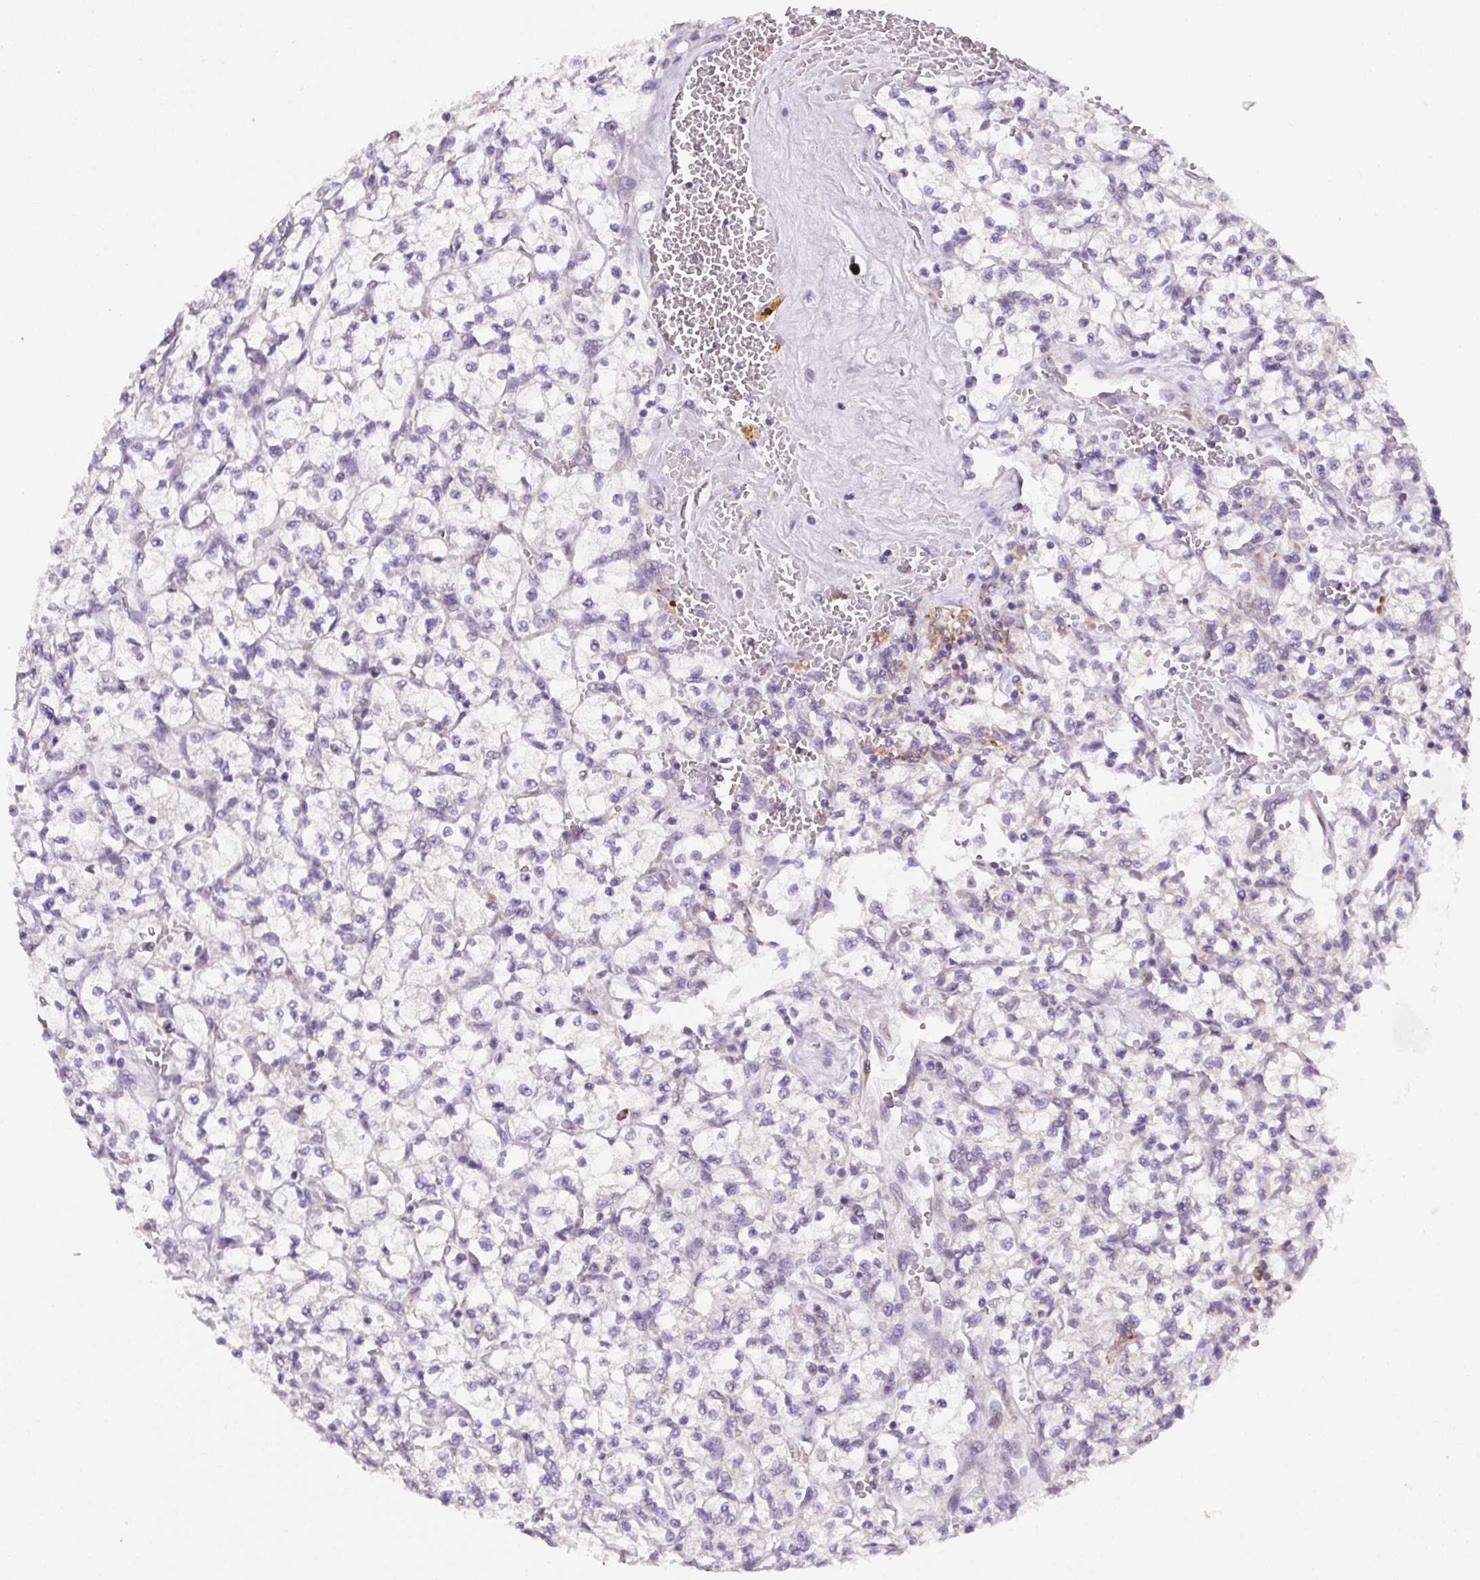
{"staining": {"intensity": "negative", "quantity": "none", "location": "none"}, "tissue": "renal cancer", "cell_type": "Tumor cells", "image_type": "cancer", "snomed": [{"axis": "morphology", "description": "Adenocarcinoma, NOS"}, {"axis": "topography", "description": "Kidney"}], "caption": "This is a micrograph of immunohistochemistry (IHC) staining of renal cancer (adenocarcinoma), which shows no expression in tumor cells. The staining was performed using DAB to visualize the protein expression in brown, while the nuclei were stained in blue with hematoxylin (Magnification: 20x).", "gene": "DDOST", "patient": {"sex": "female", "age": 64}}